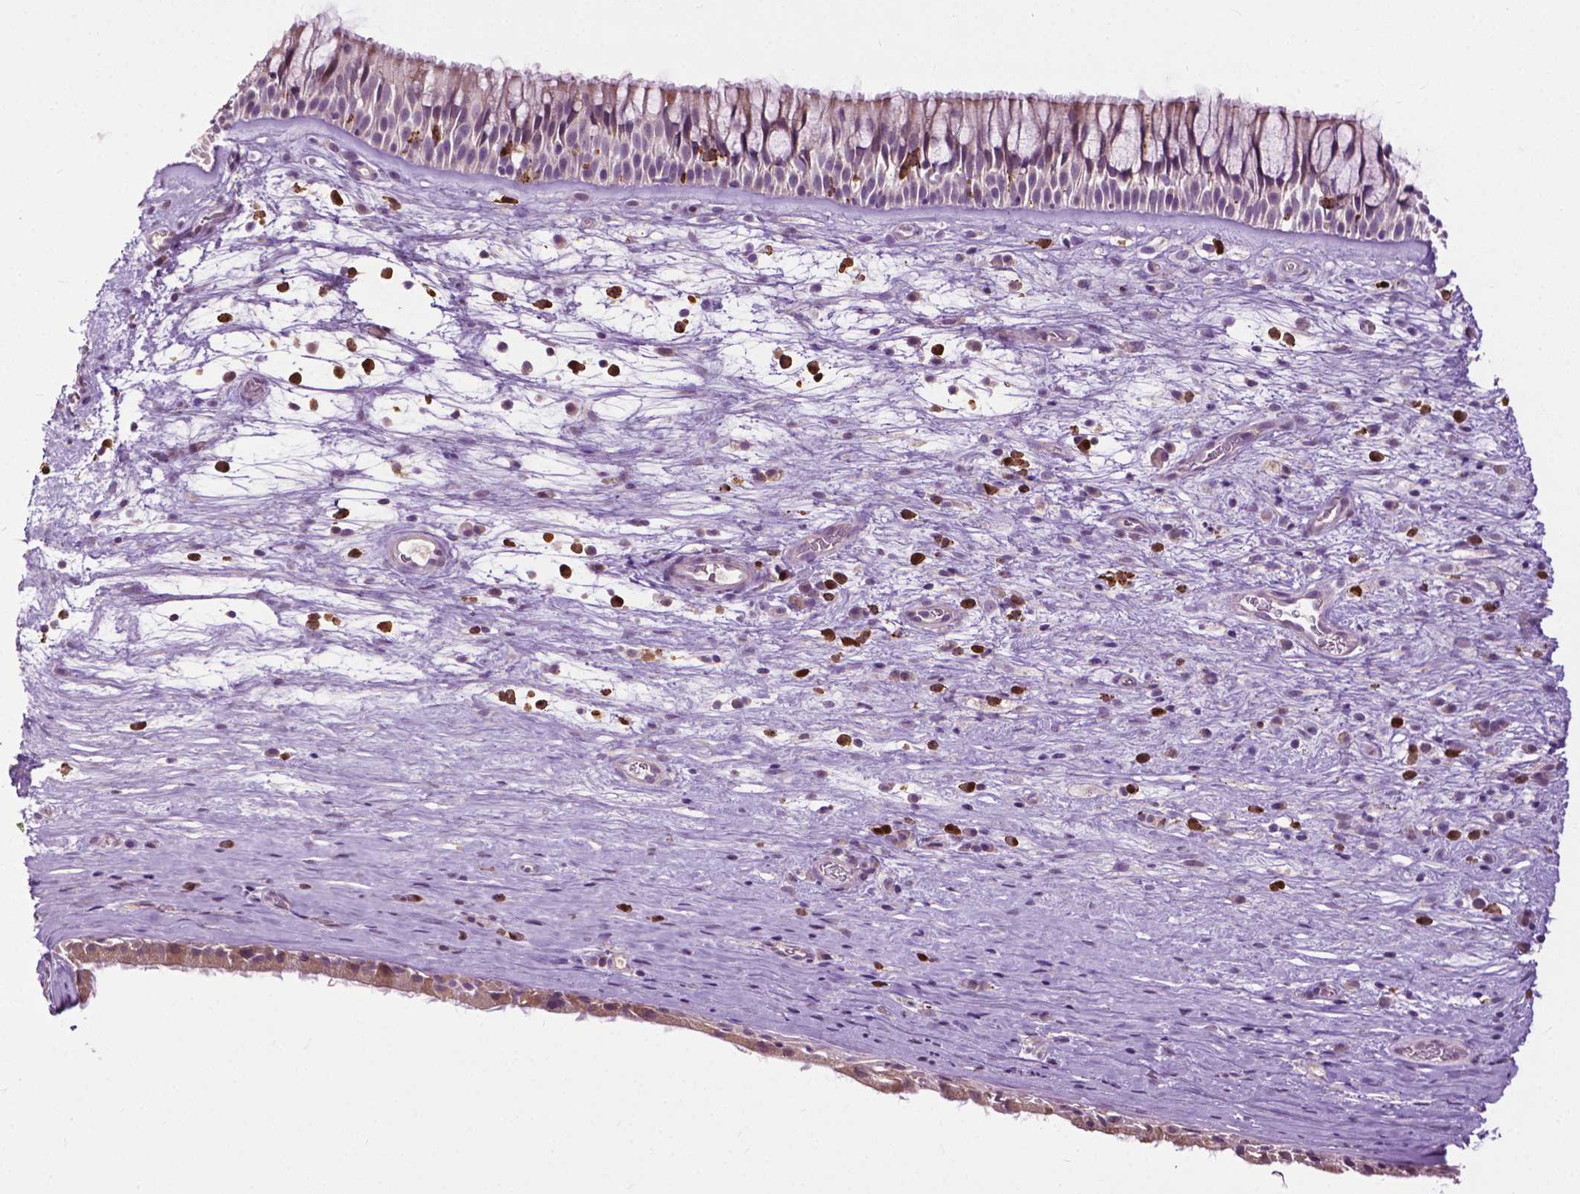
{"staining": {"intensity": "weak", "quantity": "25%-75%", "location": "cytoplasmic/membranous"}, "tissue": "nasopharynx", "cell_type": "Respiratory epithelial cells", "image_type": "normal", "snomed": [{"axis": "morphology", "description": "Normal tissue, NOS"}, {"axis": "topography", "description": "Nasopharynx"}], "caption": "Immunohistochemical staining of normal nasopharynx displays 25%-75% levels of weak cytoplasmic/membranous protein expression in about 25%-75% of respiratory epithelial cells.", "gene": "TTC9B", "patient": {"sex": "male", "age": 74}}